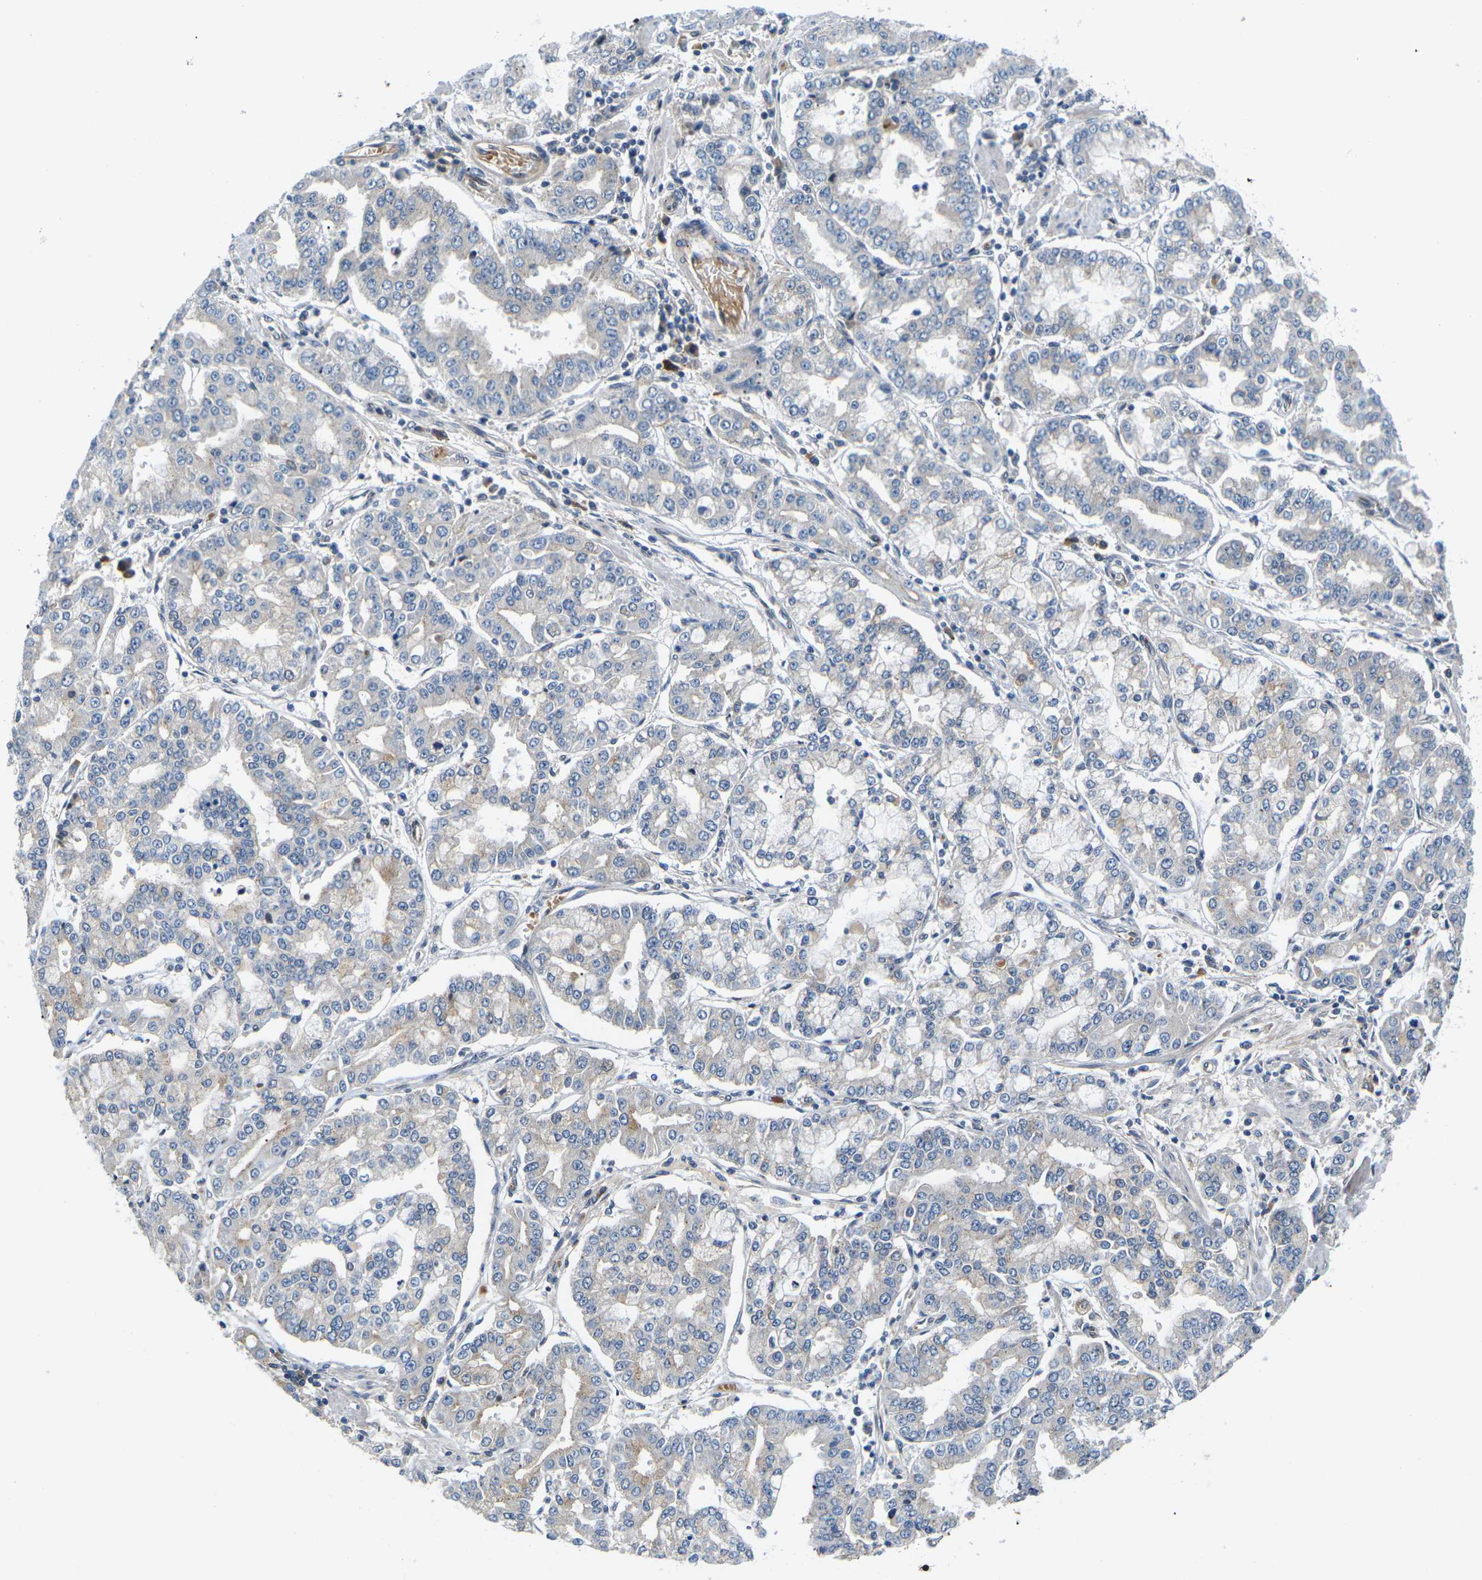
{"staining": {"intensity": "negative", "quantity": "none", "location": "none"}, "tissue": "stomach cancer", "cell_type": "Tumor cells", "image_type": "cancer", "snomed": [{"axis": "morphology", "description": "Adenocarcinoma, NOS"}, {"axis": "topography", "description": "Stomach"}], "caption": "This image is of stomach cancer stained with IHC to label a protein in brown with the nuclei are counter-stained blue. There is no positivity in tumor cells.", "gene": "ERBB4", "patient": {"sex": "male", "age": 76}}